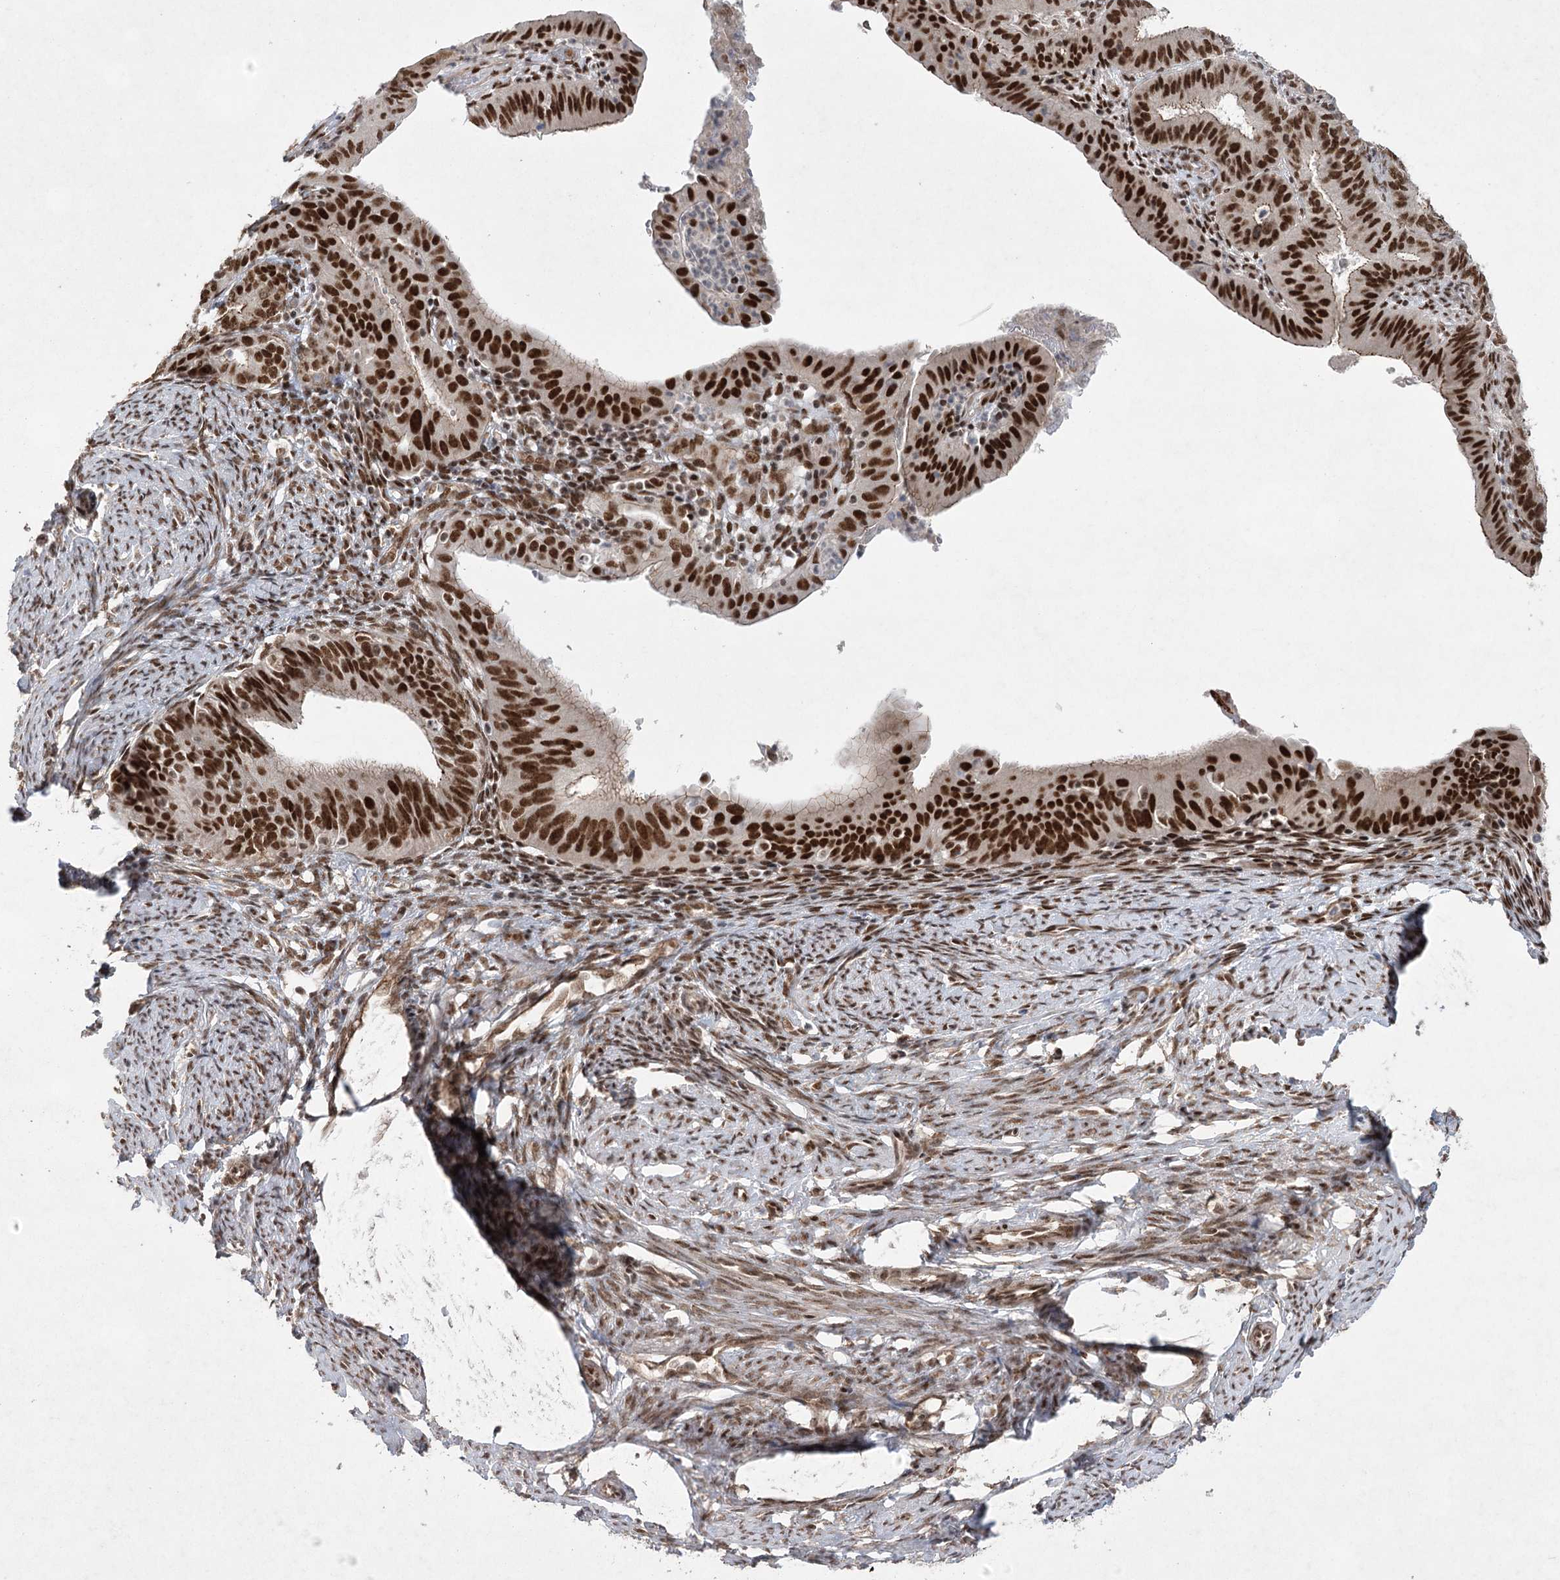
{"staining": {"intensity": "strong", "quantity": ">75%", "location": "nuclear"}, "tissue": "endometrial cancer", "cell_type": "Tumor cells", "image_type": "cancer", "snomed": [{"axis": "morphology", "description": "Adenocarcinoma, NOS"}, {"axis": "topography", "description": "Endometrium"}], "caption": "This is a micrograph of IHC staining of endometrial cancer (adenocarcinoma), which shows strong positivity in the nuclear of tumor cells.", "gene": "ZCCHC8", "patient": {"sex": "female", "age": 51}}